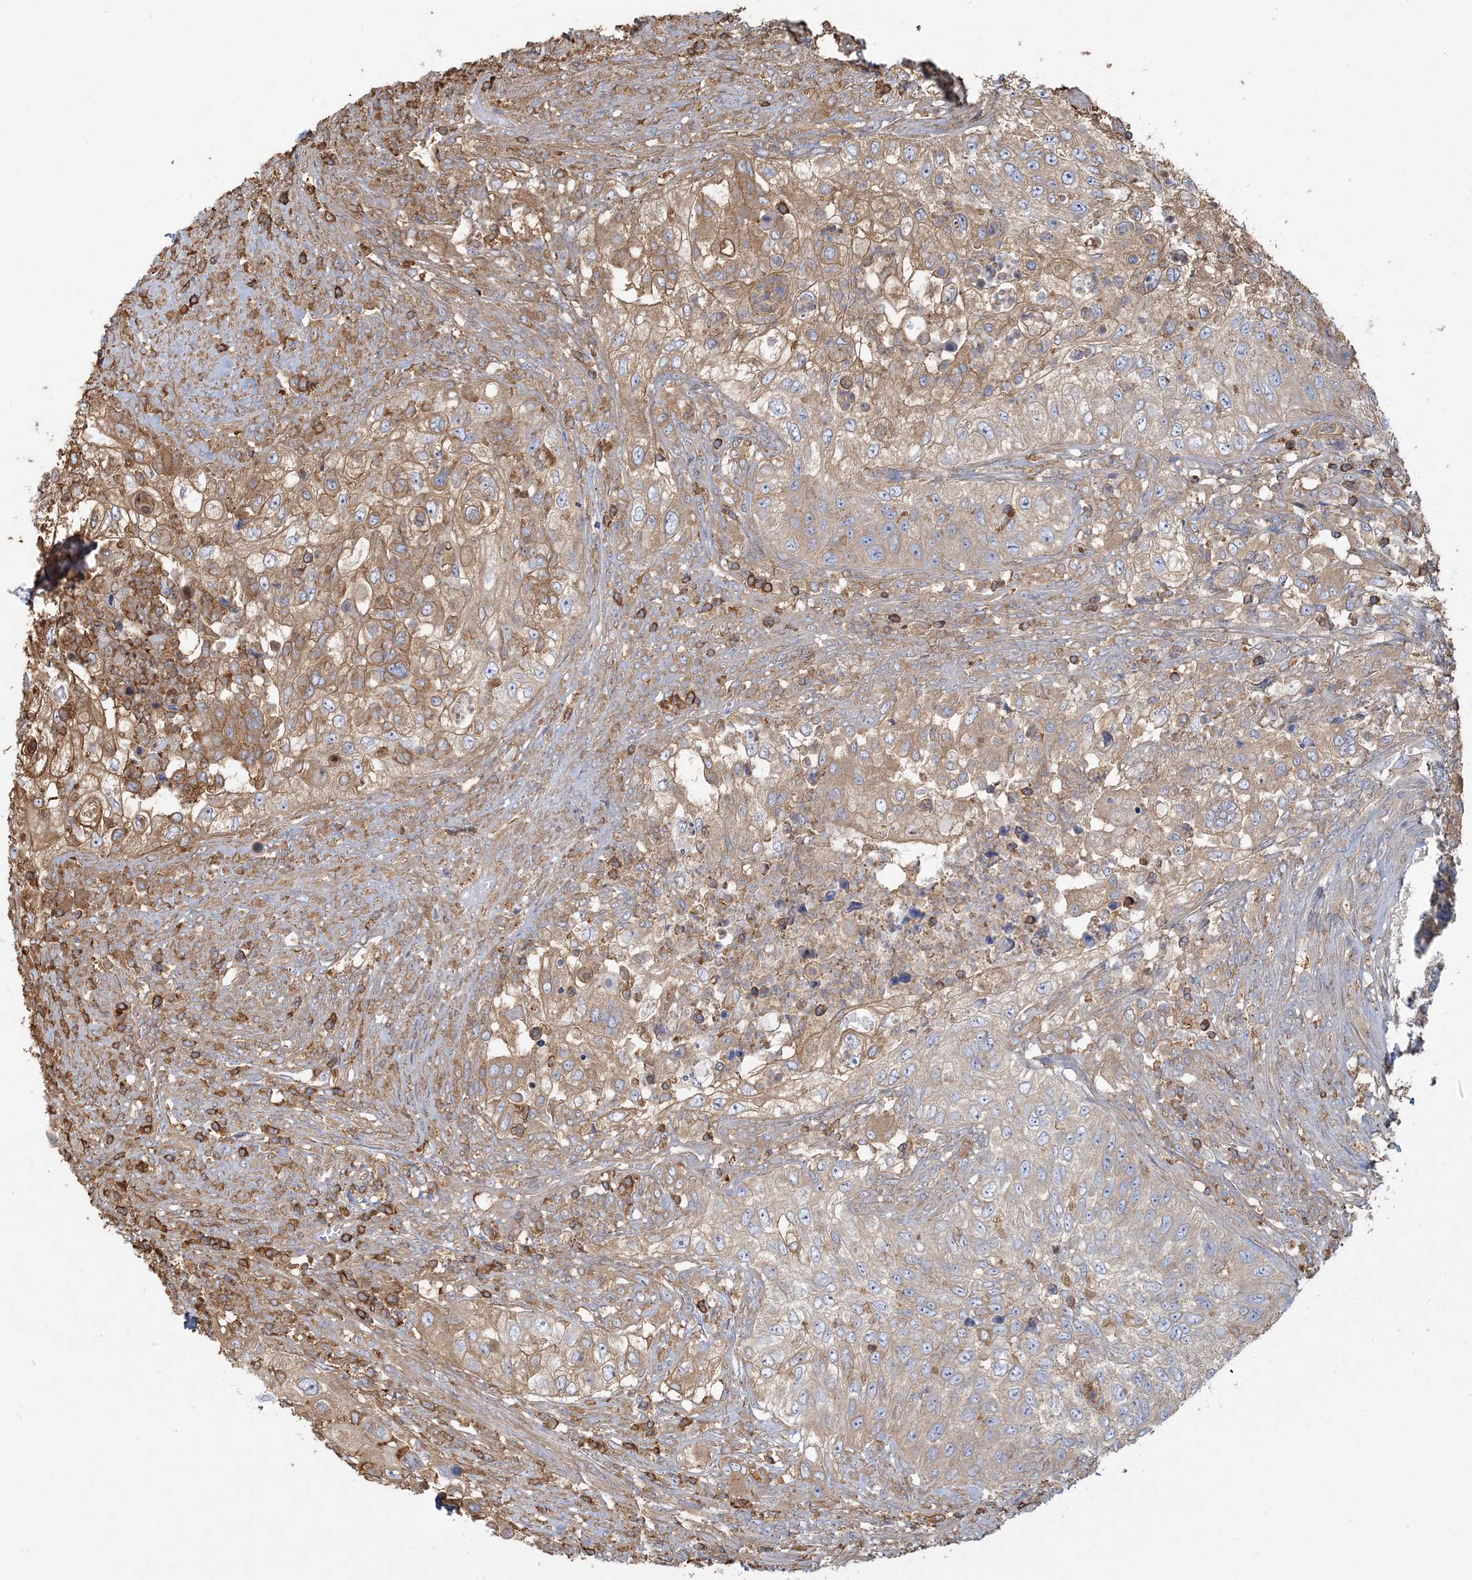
{"staining": {"intensity": "moderate", "quantity": "25%-75%", "location": "cytoplasmic/membranous"}, "tissue": "urothelial cancer", "cell_type": "Tumor cells", "image_type": "cancer", "snomed": [{"axis": "morphology", "description": "Urothelial carcinoma, High grade"}, {"axis": "topography", "description": "Urinary bladder"}], "caption": "Protein expression analysis of high-grade urothelial carcinoma shows moderate cytoplasmic/membranous expression in about 25%-75% of tumor cells.", "gene": "ANKS1A", "patient": {"sex": "female", "age": 60}}